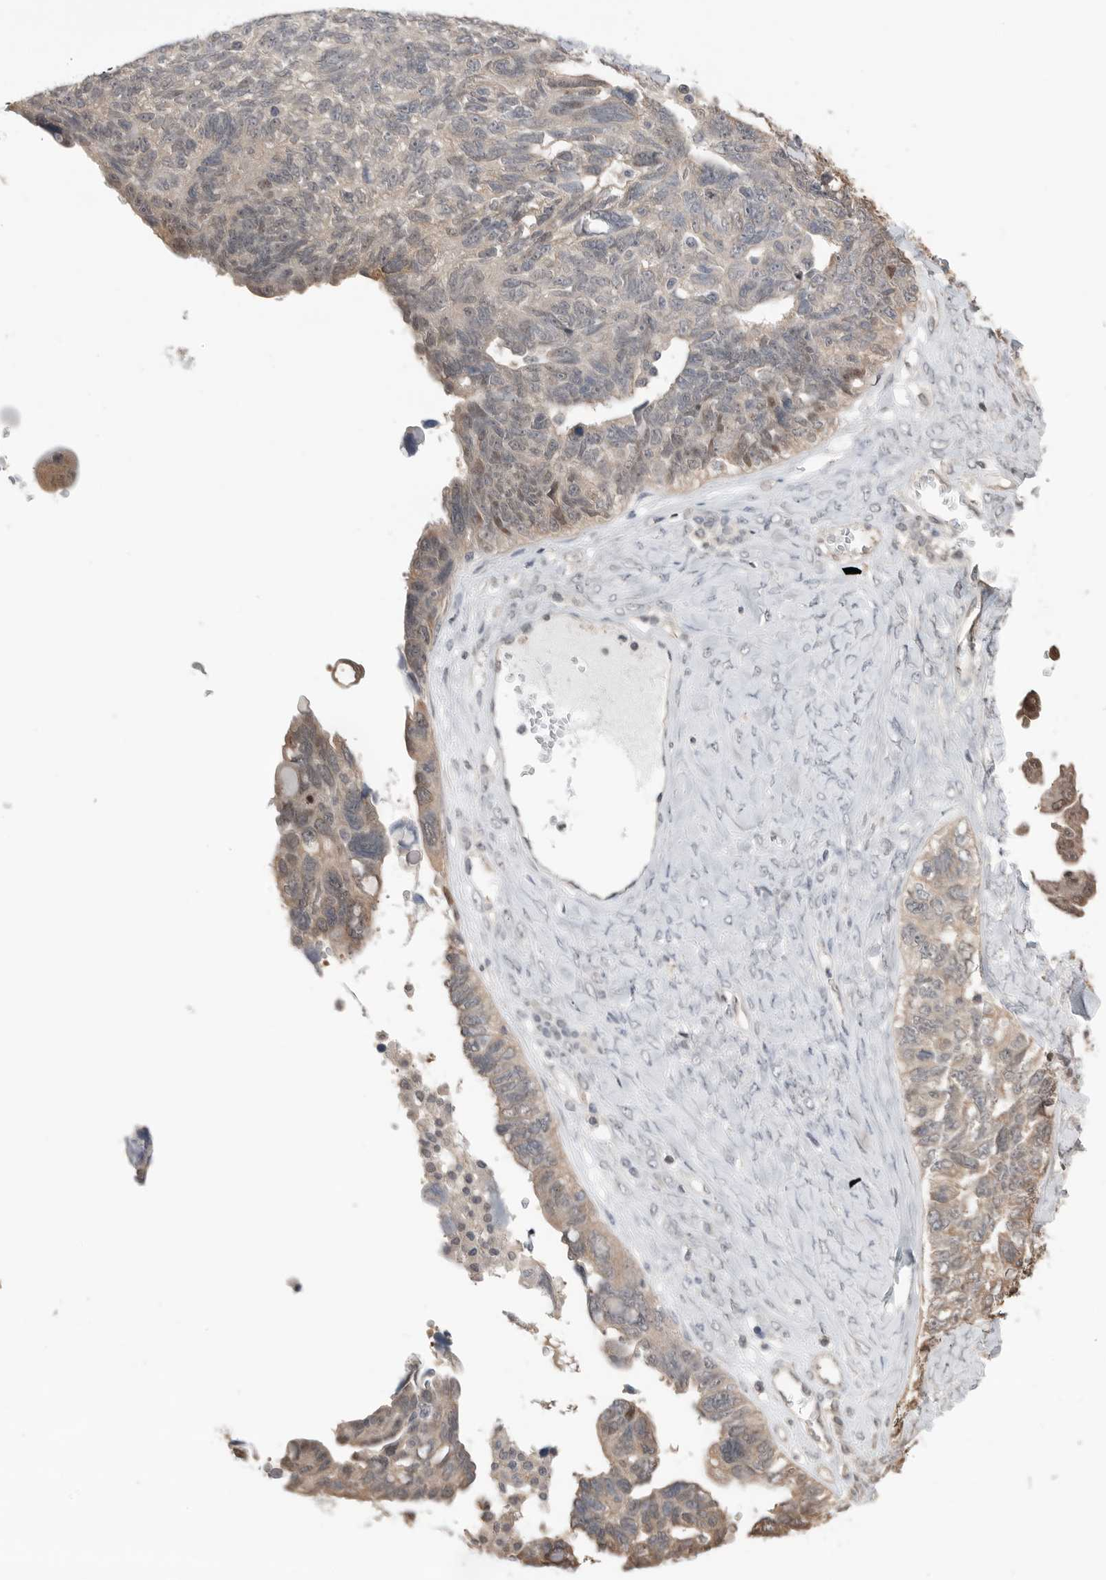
{"staining": {"intensity": "weak", "quantity": "<25%", "location": "cytoplasmic/membranous,nuclear"}, "tissue": "ovarian cancer", "cell_type": "Tumor cells", "image_type": "cancer", "snomed": [{"axis": "morphology", "description": "Cystadenocarcinoma, serous, NOS"}, {"axis": "topography", "description": "Ovary"}], "caption": "Human ovarian serous cystadenocarcinoma stained for a protein using immunohistochemistry (IHC) displays no staining in tumor cells.", "gene": "PEAK1", "patient": {"sex": "female", "age": 79}}